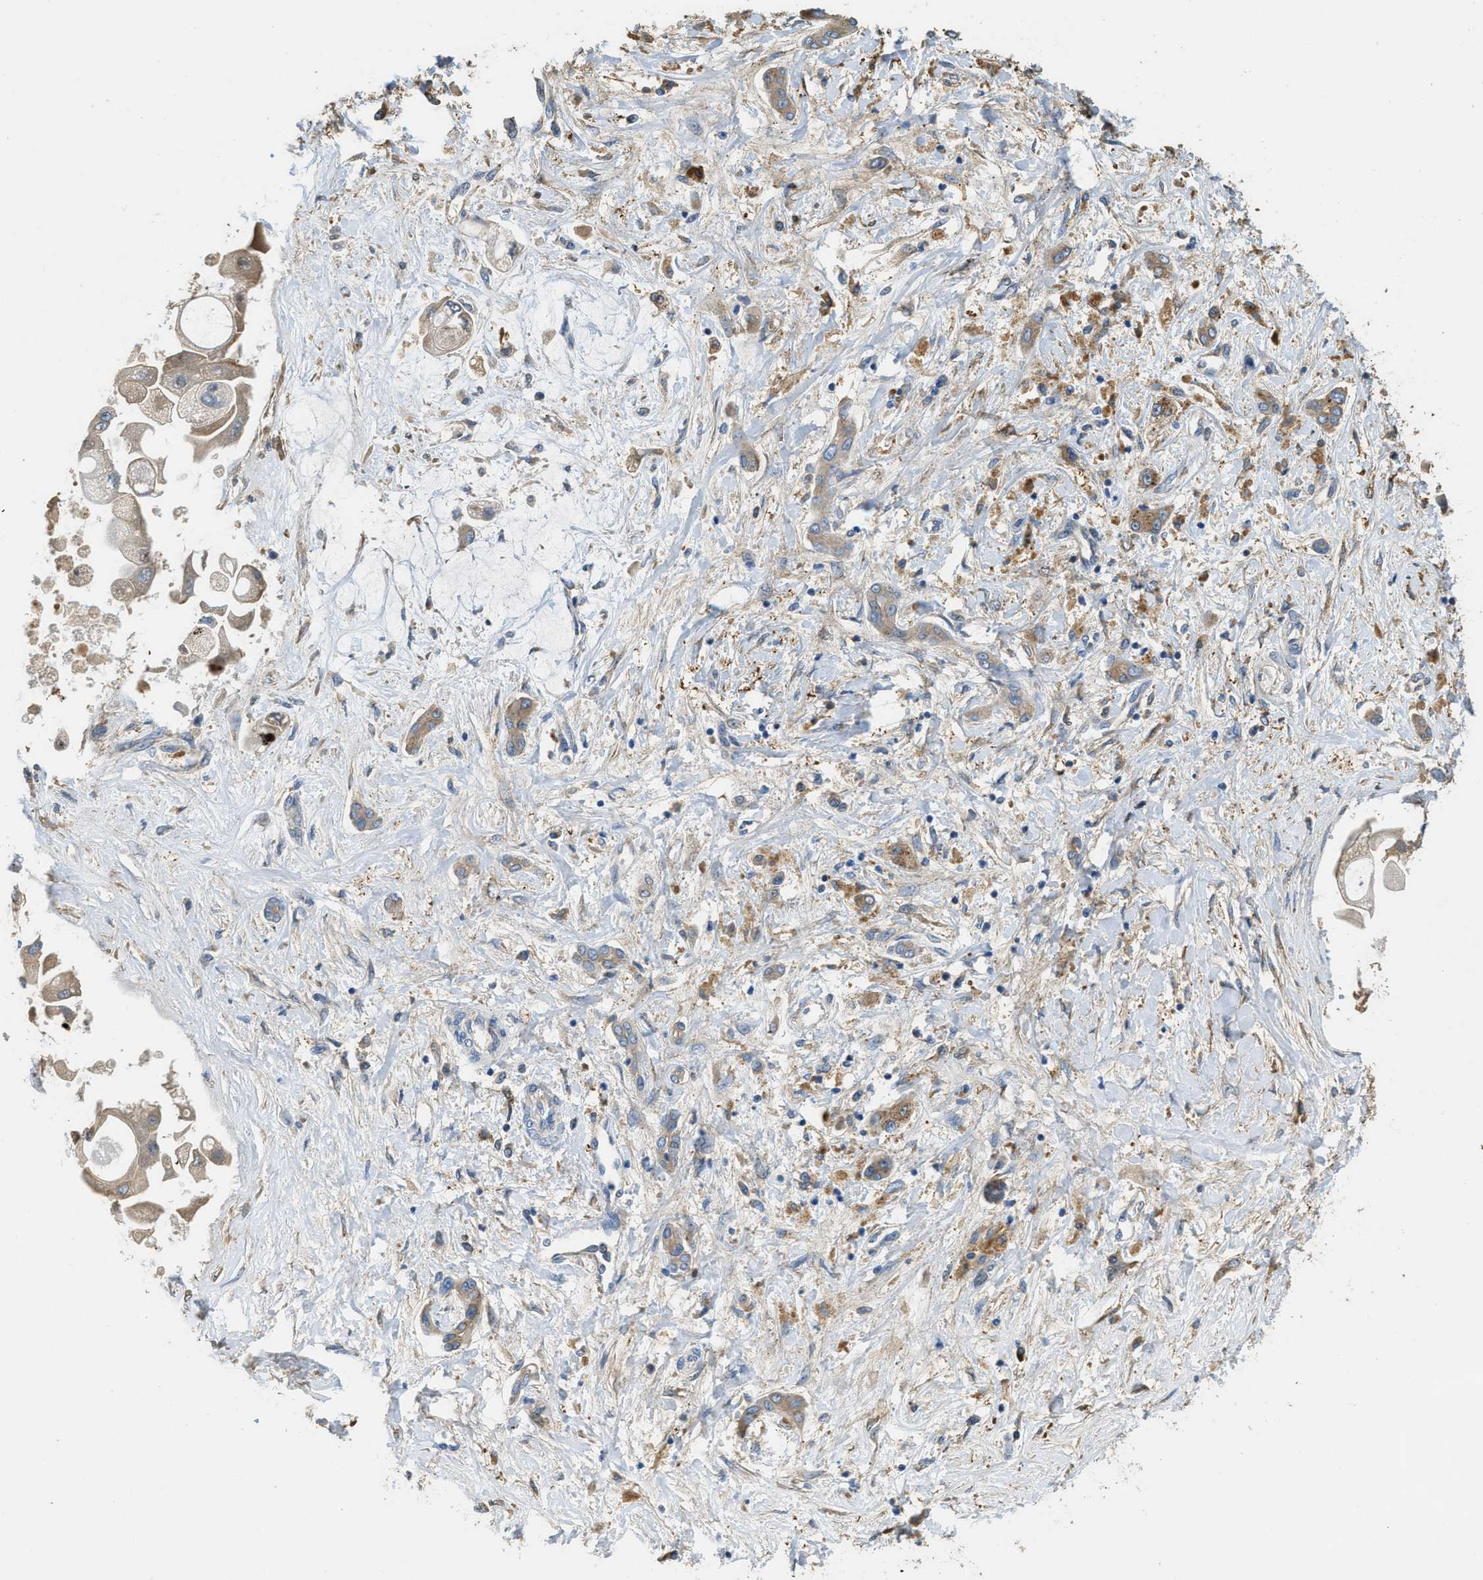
{"staining": {"intensity": "weak", "quantity": "25%-75%", "location": "cytoplasmic/membranous"}, "tissue": "liver cancer", "cell_type": "Tumor cells", "image_type": "cancer", "snomed": [{"axis": "morphology", "description": "Cholangiocarcinoma"}, {"axis": "topography", "description": "Liver"}], "caption": "Cholangiocarcinoma (liver) stained for a protein shows weak cytoplasmic/membranous positivity in tumor cells.", "gene": "RIPK2", "patient": {"sex": "male", "age": 50}}